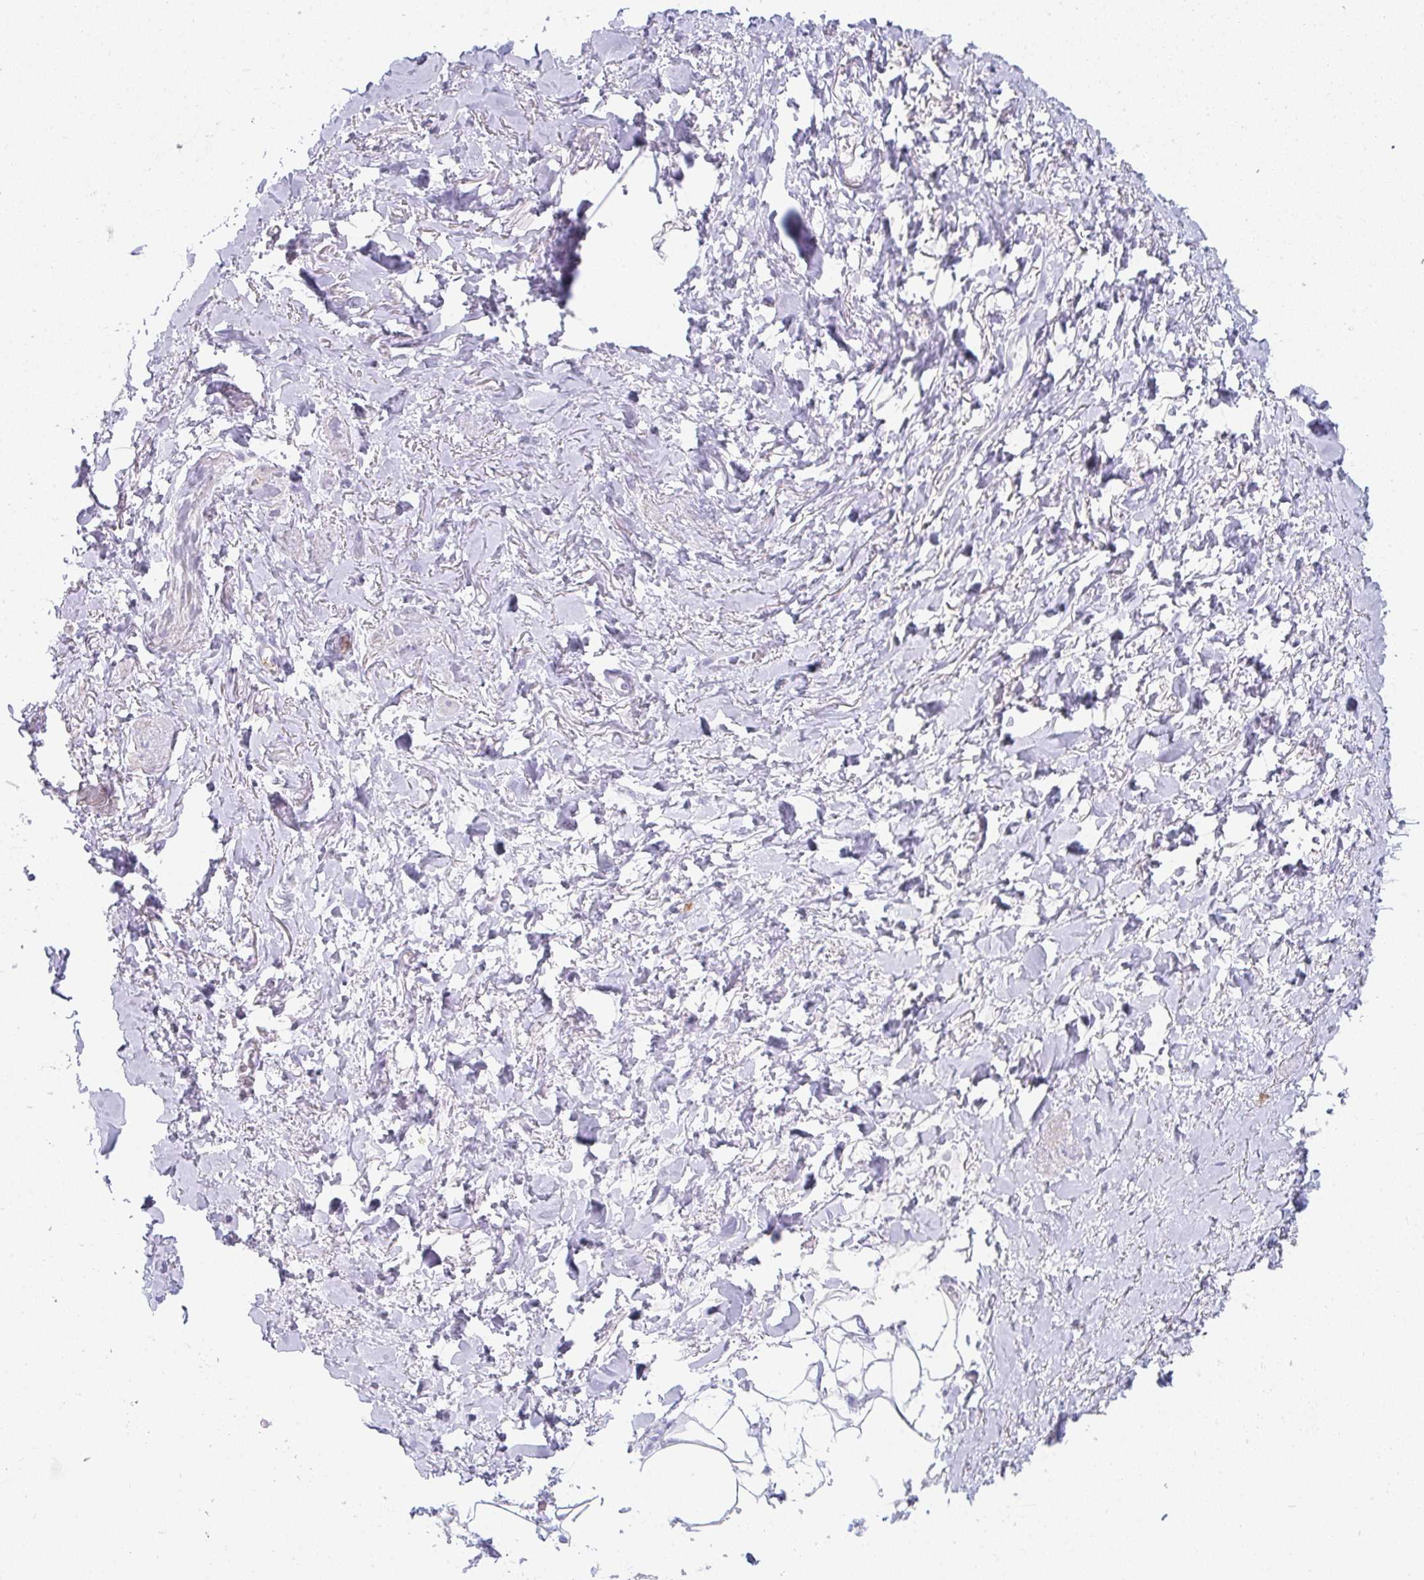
{"staining": {"intensity": "negative", "quantity": "none", "location": "none"}, "tissue": "adipose tissue", "cell_type": "Adipocytes", "image_type": "normal", "snomed": [{"axis": "morphology", "description": "Normal tissue, NOS"}, {"axis": "topography", "description": "Vagina"}, {"axis": "topography", "description": "Peripheral nerve tissue"}], "caption": "DAB (3,3'-diaminobenzidine) immunohistochemical staining of unremarkable adipose tissue reveals no significant staining in adipocytes. (Brightfield microscopy of DAB immunohistochemistry at high magnification).", "gene": "PRND", "patient": {"sex": "female", "age": 71}}